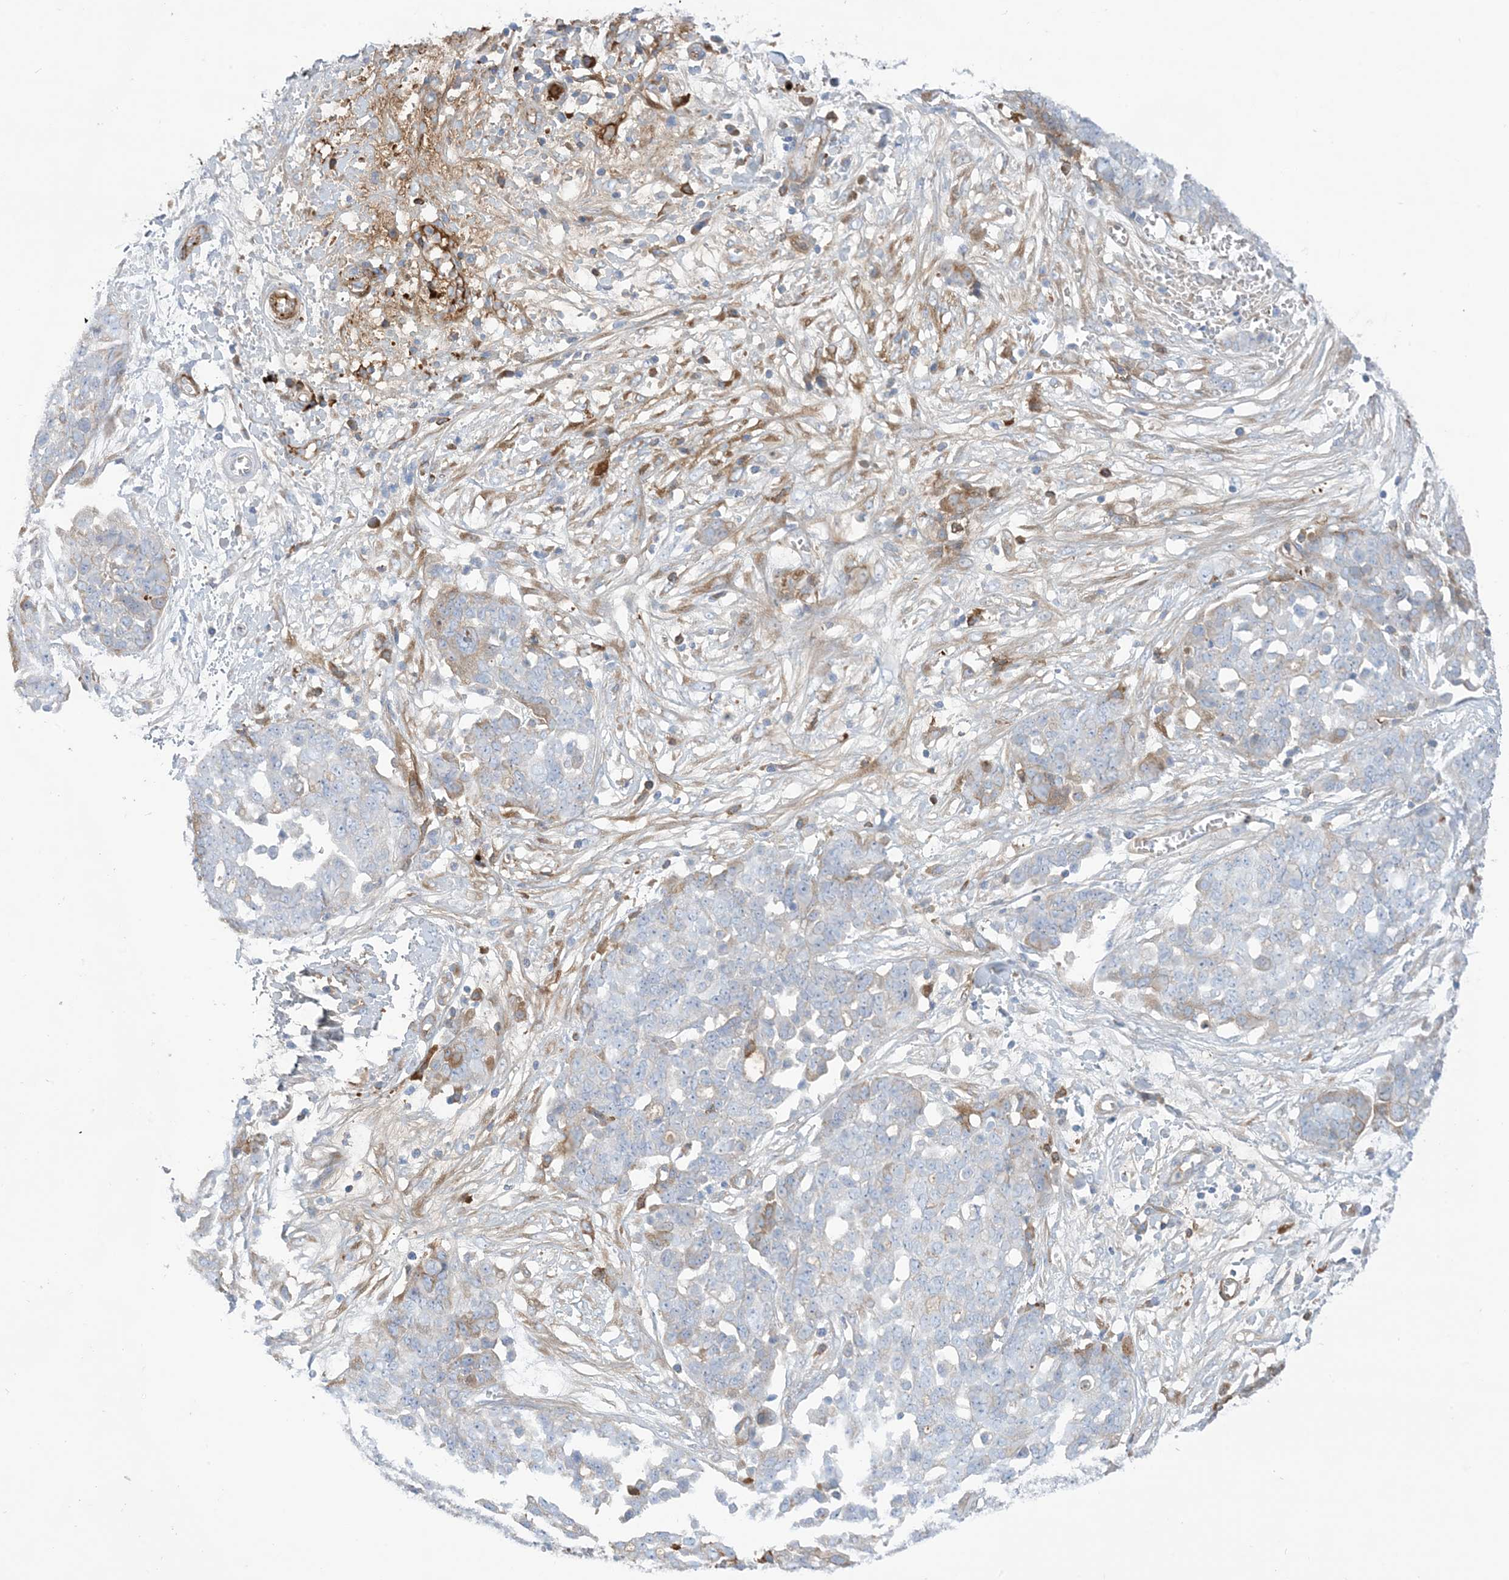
{"staining": {"intensity": "negative", "quantity": "none", "location": "none"}, "tissue": "ovarian cancer", "cell_type": "Tumor cells", "image_type": "cancer", "snomed": [{"axis": "morphology", "description": "Cystadenocarcinoma, serous, NOS"}, {"axis": "topography", "description": "Soft tissue"}, {"axis": "topography", "description": "Ovary"}], "caption": "The micrograph reveals no staining of tumor cells in ovarian cancer. (Stains: DAB (3,3'-diaminobenzidine) immunohistochemistry (IHC) with hematoxylin counter stain, Microscopy: brightfield microscopy at high magnification).", "gene": "ATP11C", "patient": {"sex": "female", "age": 57}}